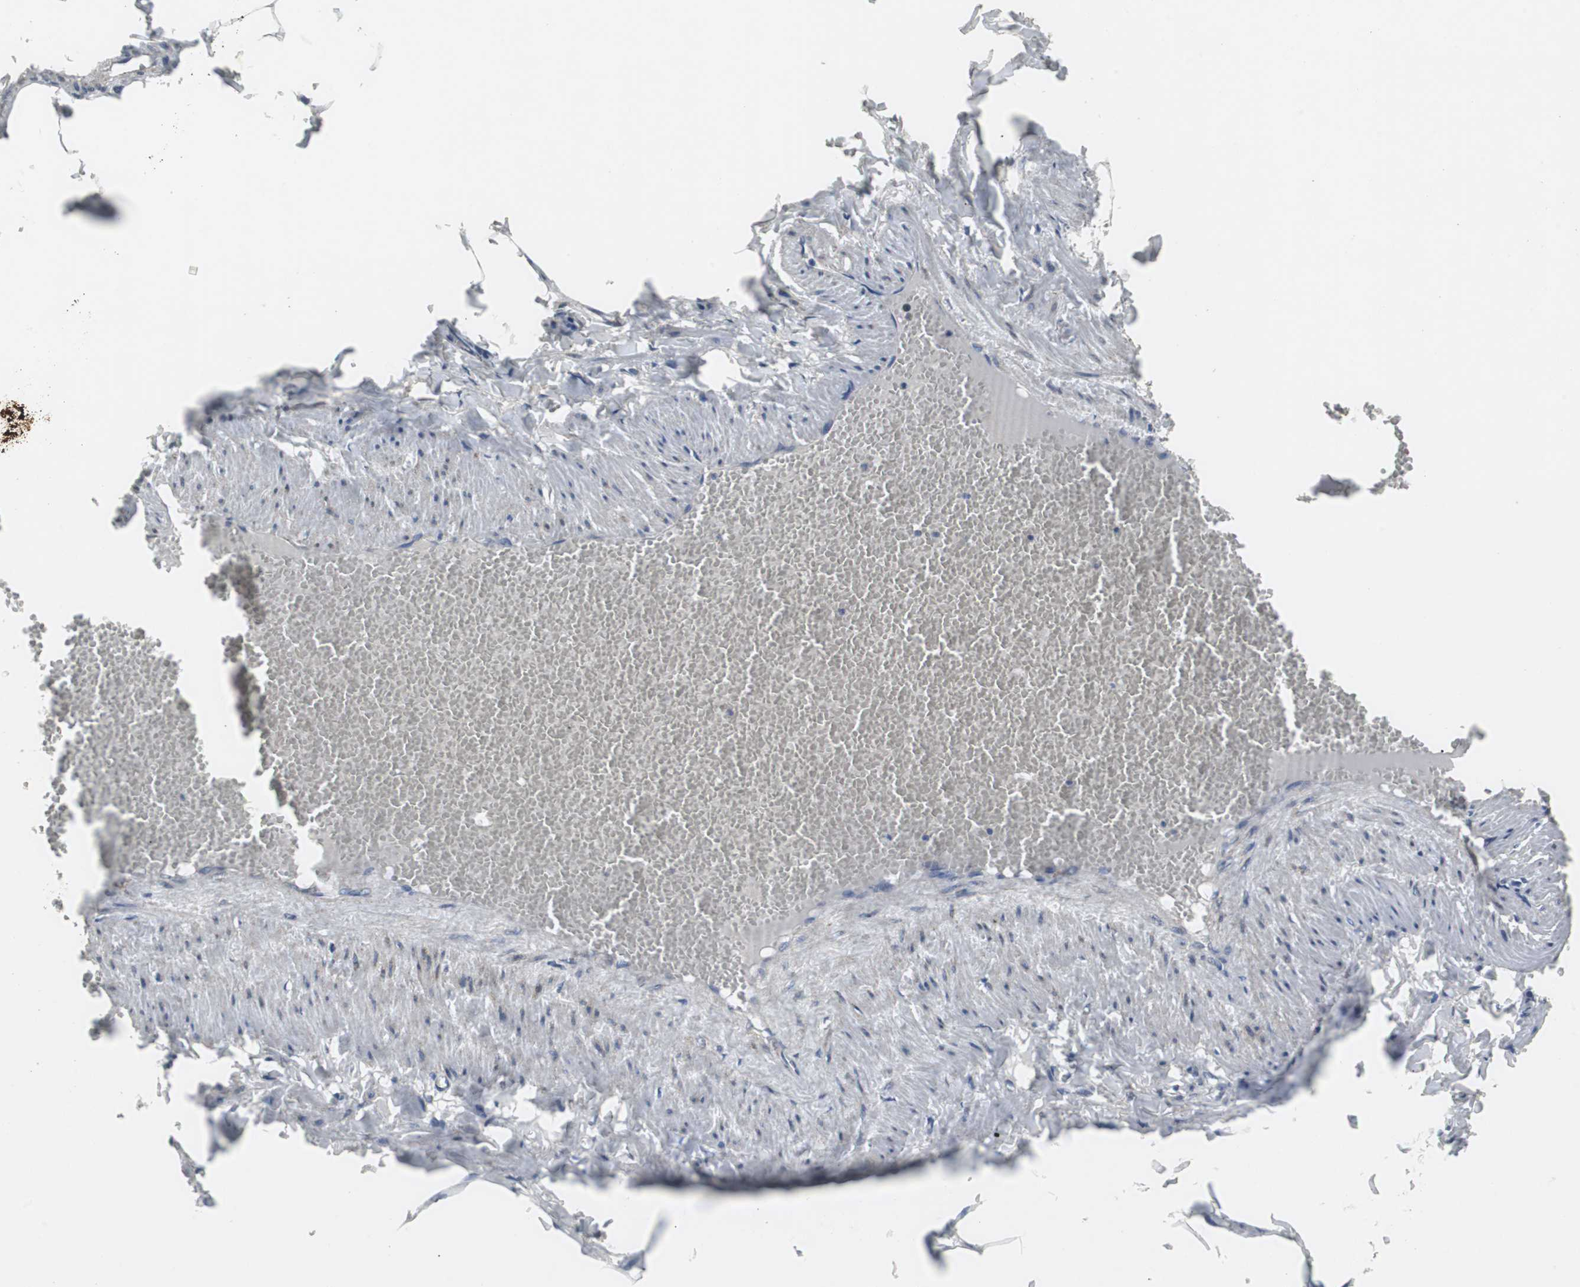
{"staining": {"intensity": "negative", "quantity": "none", "location": "none"}, "tissue": "adipose tissue", "cell_type": "Adipocytes", "image_type": "normal", "snomed": [{"axis": "morphology", "description": "Normal tissue, NOS"}, {"axis": "topography", "description": "Vascular tissue"}], "caption": "Adipocytes show no significant protein expression in unremarkable adipose tissue. (DAB (3,3'-diaminobenzidine) IHC with hematoxylin counter stain).", "gene": "ISCU", "patient": {"sex": "male", "age": 41}}